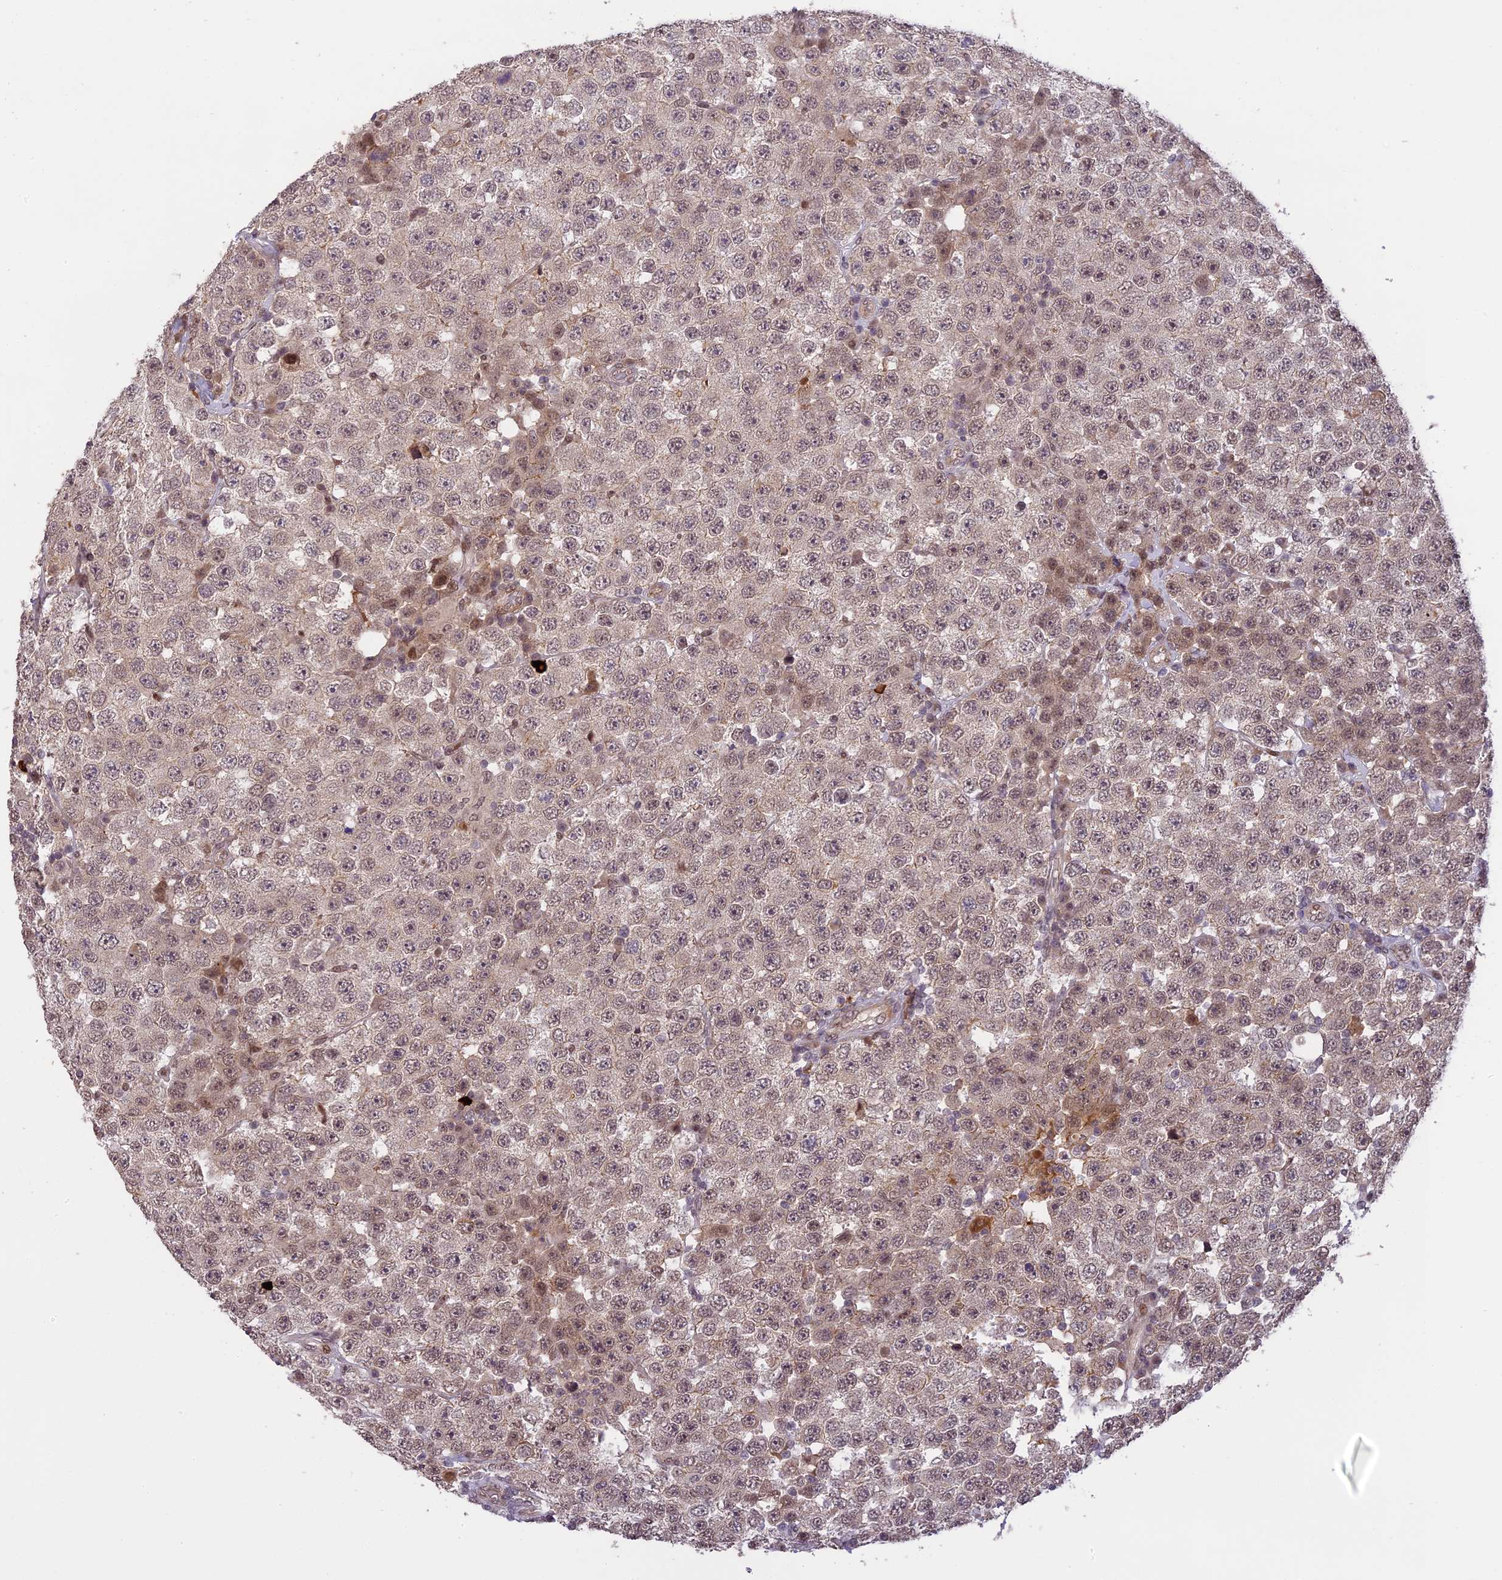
{"staining": {"intensity": "weak", "quantity": "<25%", "location": "nuclear"}, "tissue": "testis cancer", "cell_type": "Tumor cells", "image_type": "cancer", "snomed": [{"axis": "morphology", "description": "Seminoma, NOS"}, {"axis": "topography", "description": "Testis"}], "caption": "A high-resolution histopathology image shows immunohistochemistry staining of testis seminoma, which demonstrates no significant positivity in tumor cells.", "gene": "PRELID2", "patient": {"sex": "male", "age": 28}}